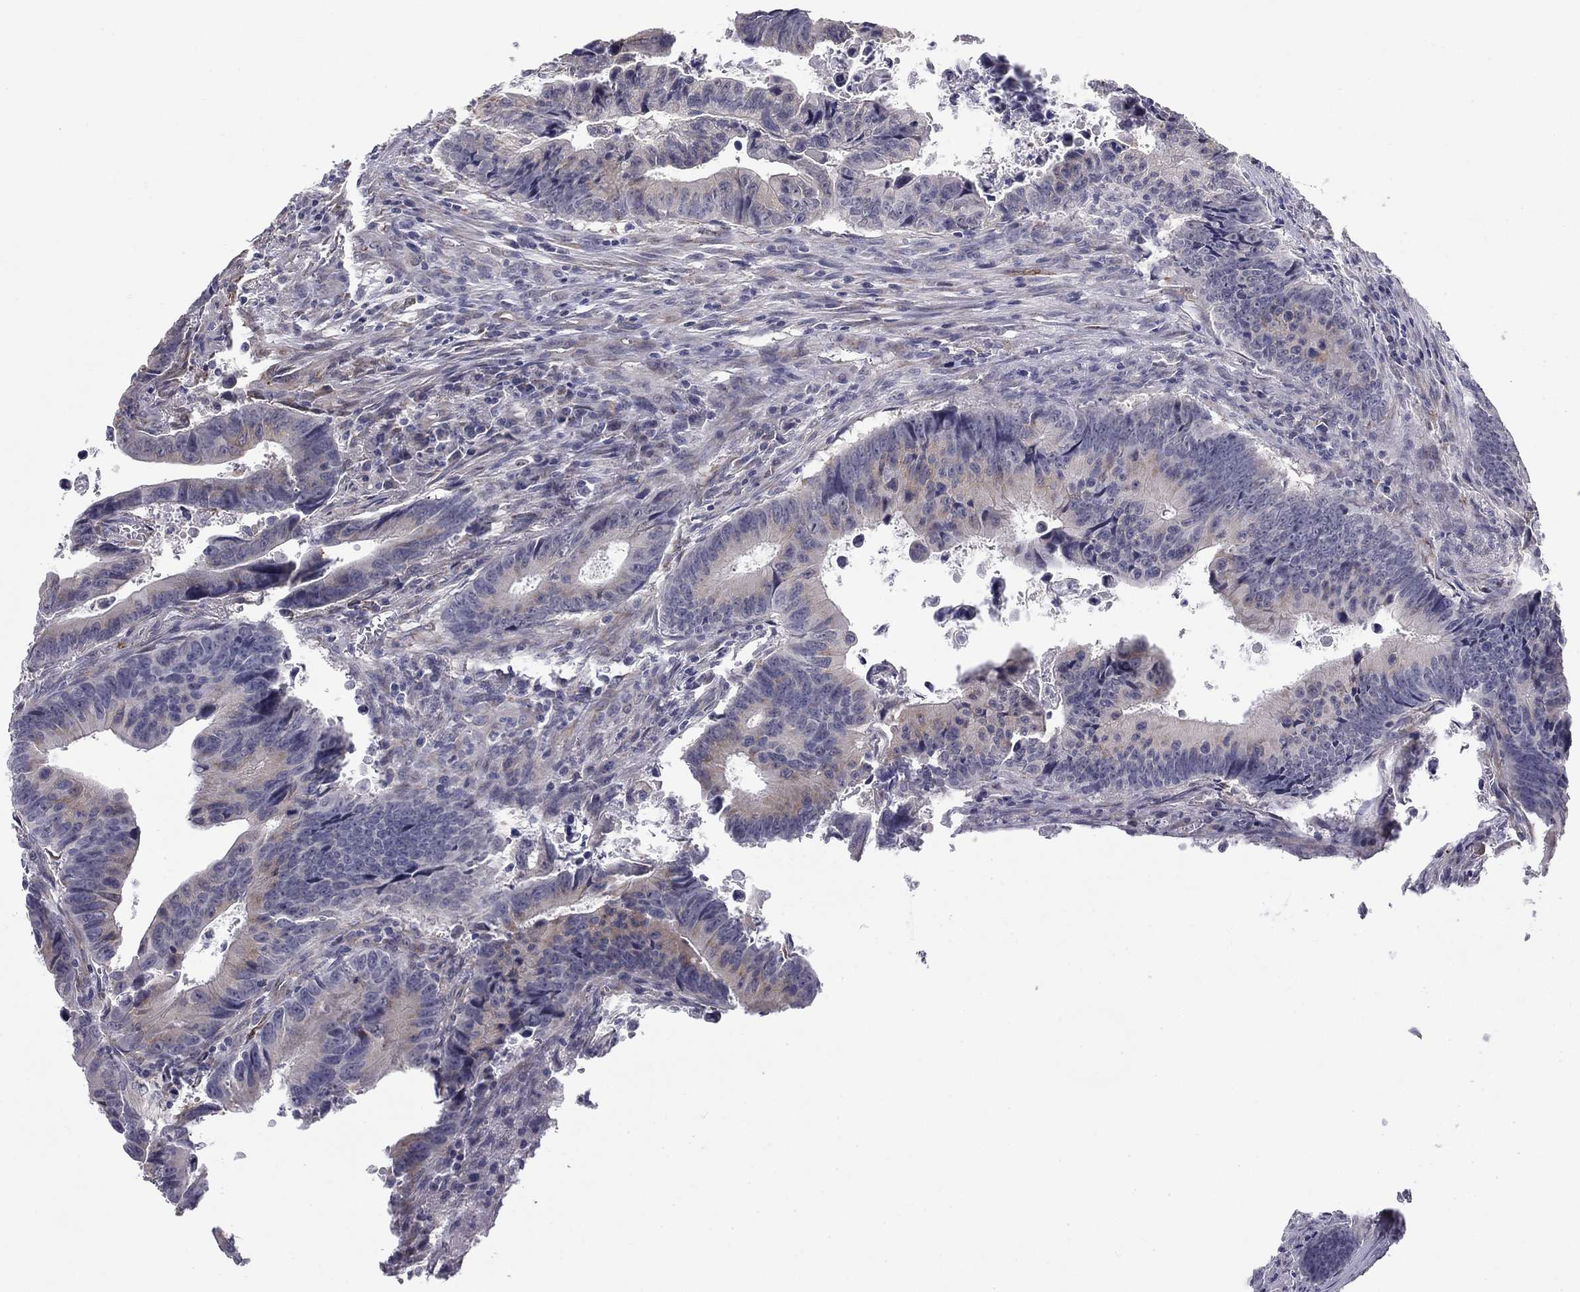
{"staining": {"intensity": "weak", "quantity": "25%-75%", "location": "cytoplasmic/membranous"}, "tissue": "colorectal cancer", "cell_type": "Tumor cells", "image_type": "cancer", "snomed": [{"axis": "morphology", "description": "Adenocarcinoma, NOS"}, {"axis": "topography", "description": "Colon"}], "caption": "IHC micrograph of neoplastic tissue: human colorectal cancer stained using IHC demonstrates low levels of weak protein expression localized specifically in the cytoplasmic/membranous of tumor cells, appearing as a cytoplasmic/membranous brown color.", "gene": "PRRT2", "patient": {"sex": "female", "age": 87}}